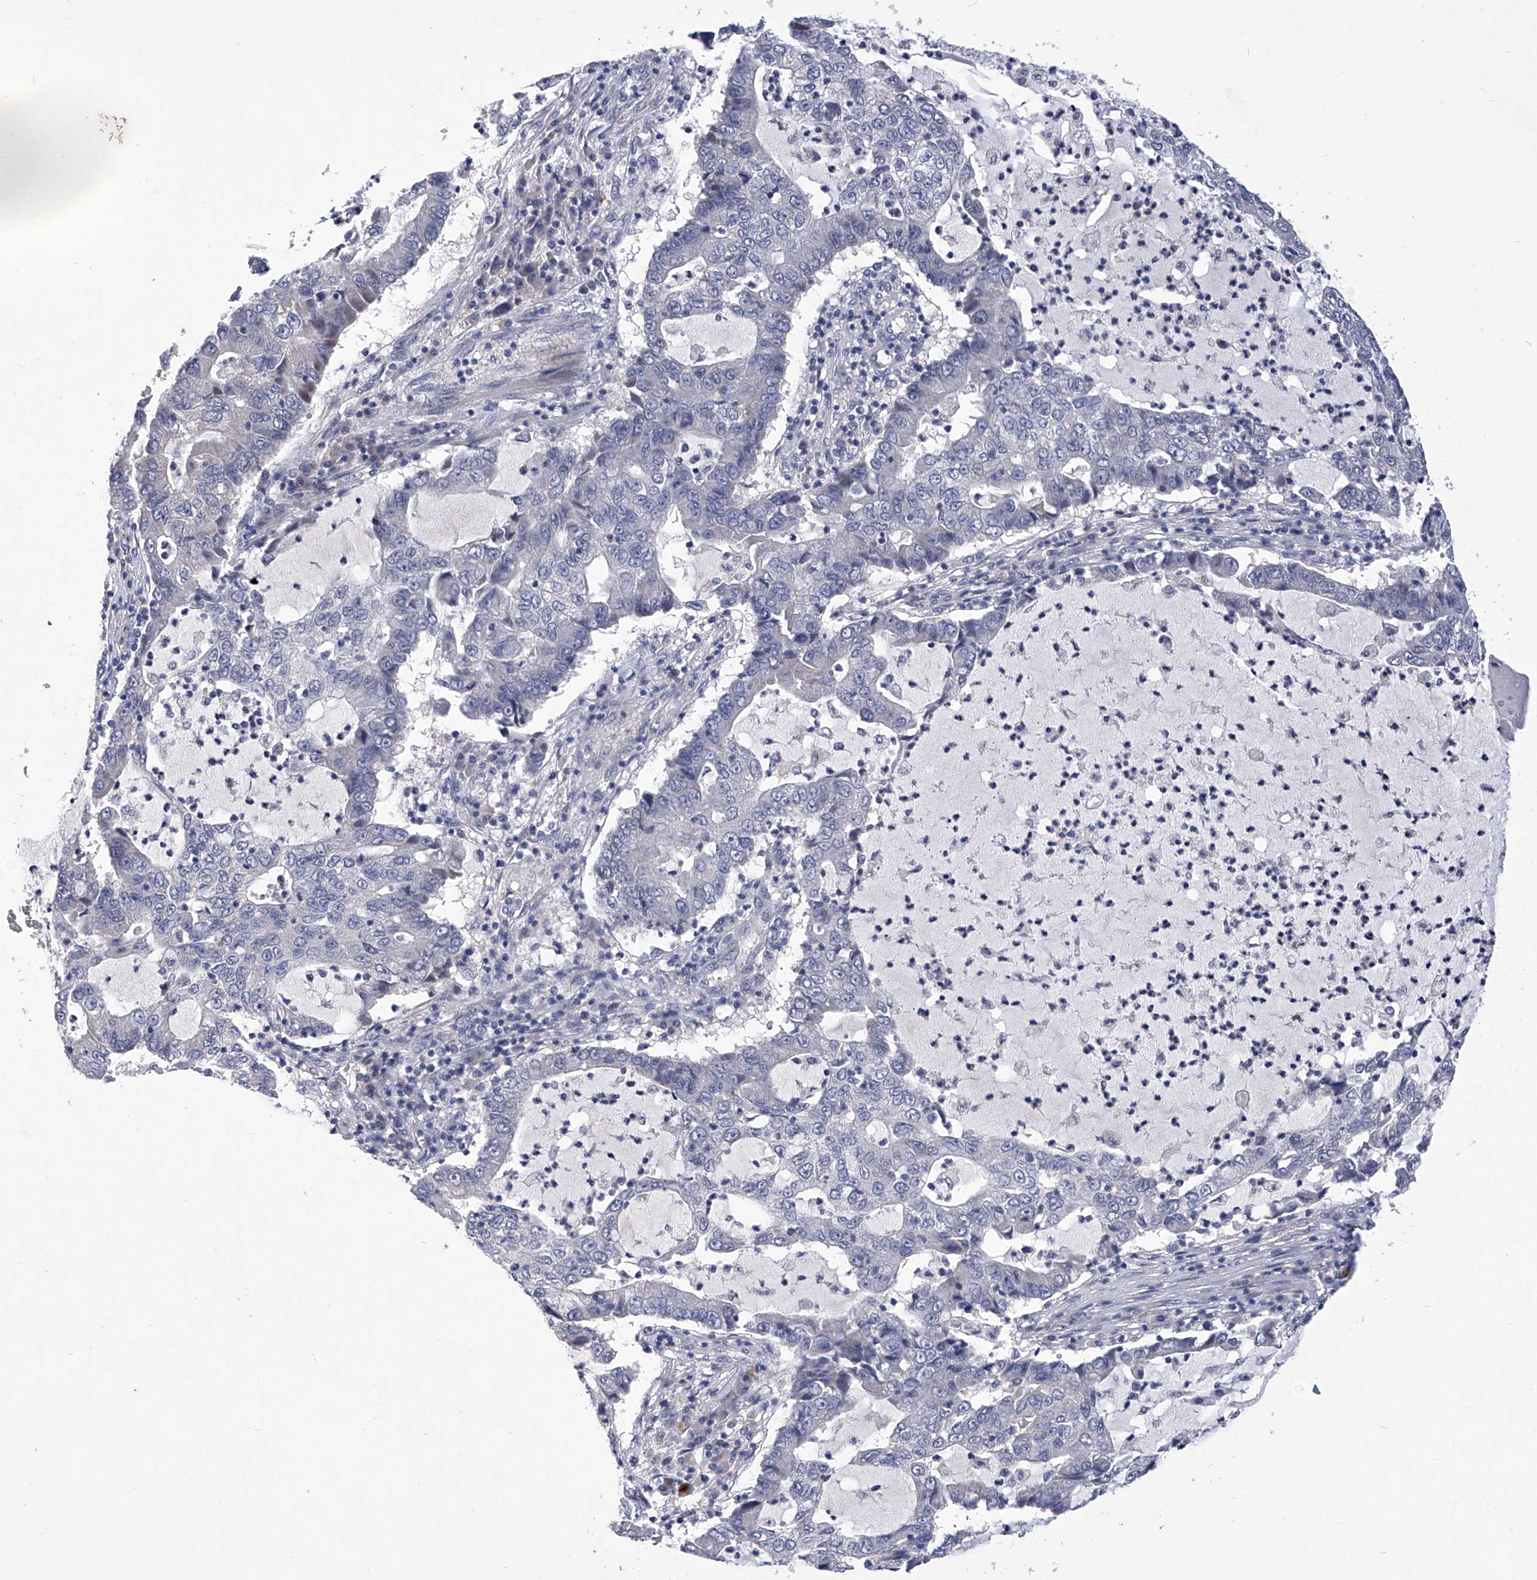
{"staining": {"intensity": "negative", "quantity": "none", "location": "none"}, "tissue": "lung cancer", "cell_type": "Tumor cells", "image_type": "cancer", "snomed": [{"axis": "morphology", "description": "Adenocarcinoma, NOS"}, {"axis": "topography", "description": "Lung"}], "caption": "An immunohistochemistry image of lung cancer (adenocarcinoma) is shown. There is no staining in tumor cells of lung cancer (adenocarcinoma).", "gene": "IFNL2", "patient": {"sex": "female", "age": 51}}